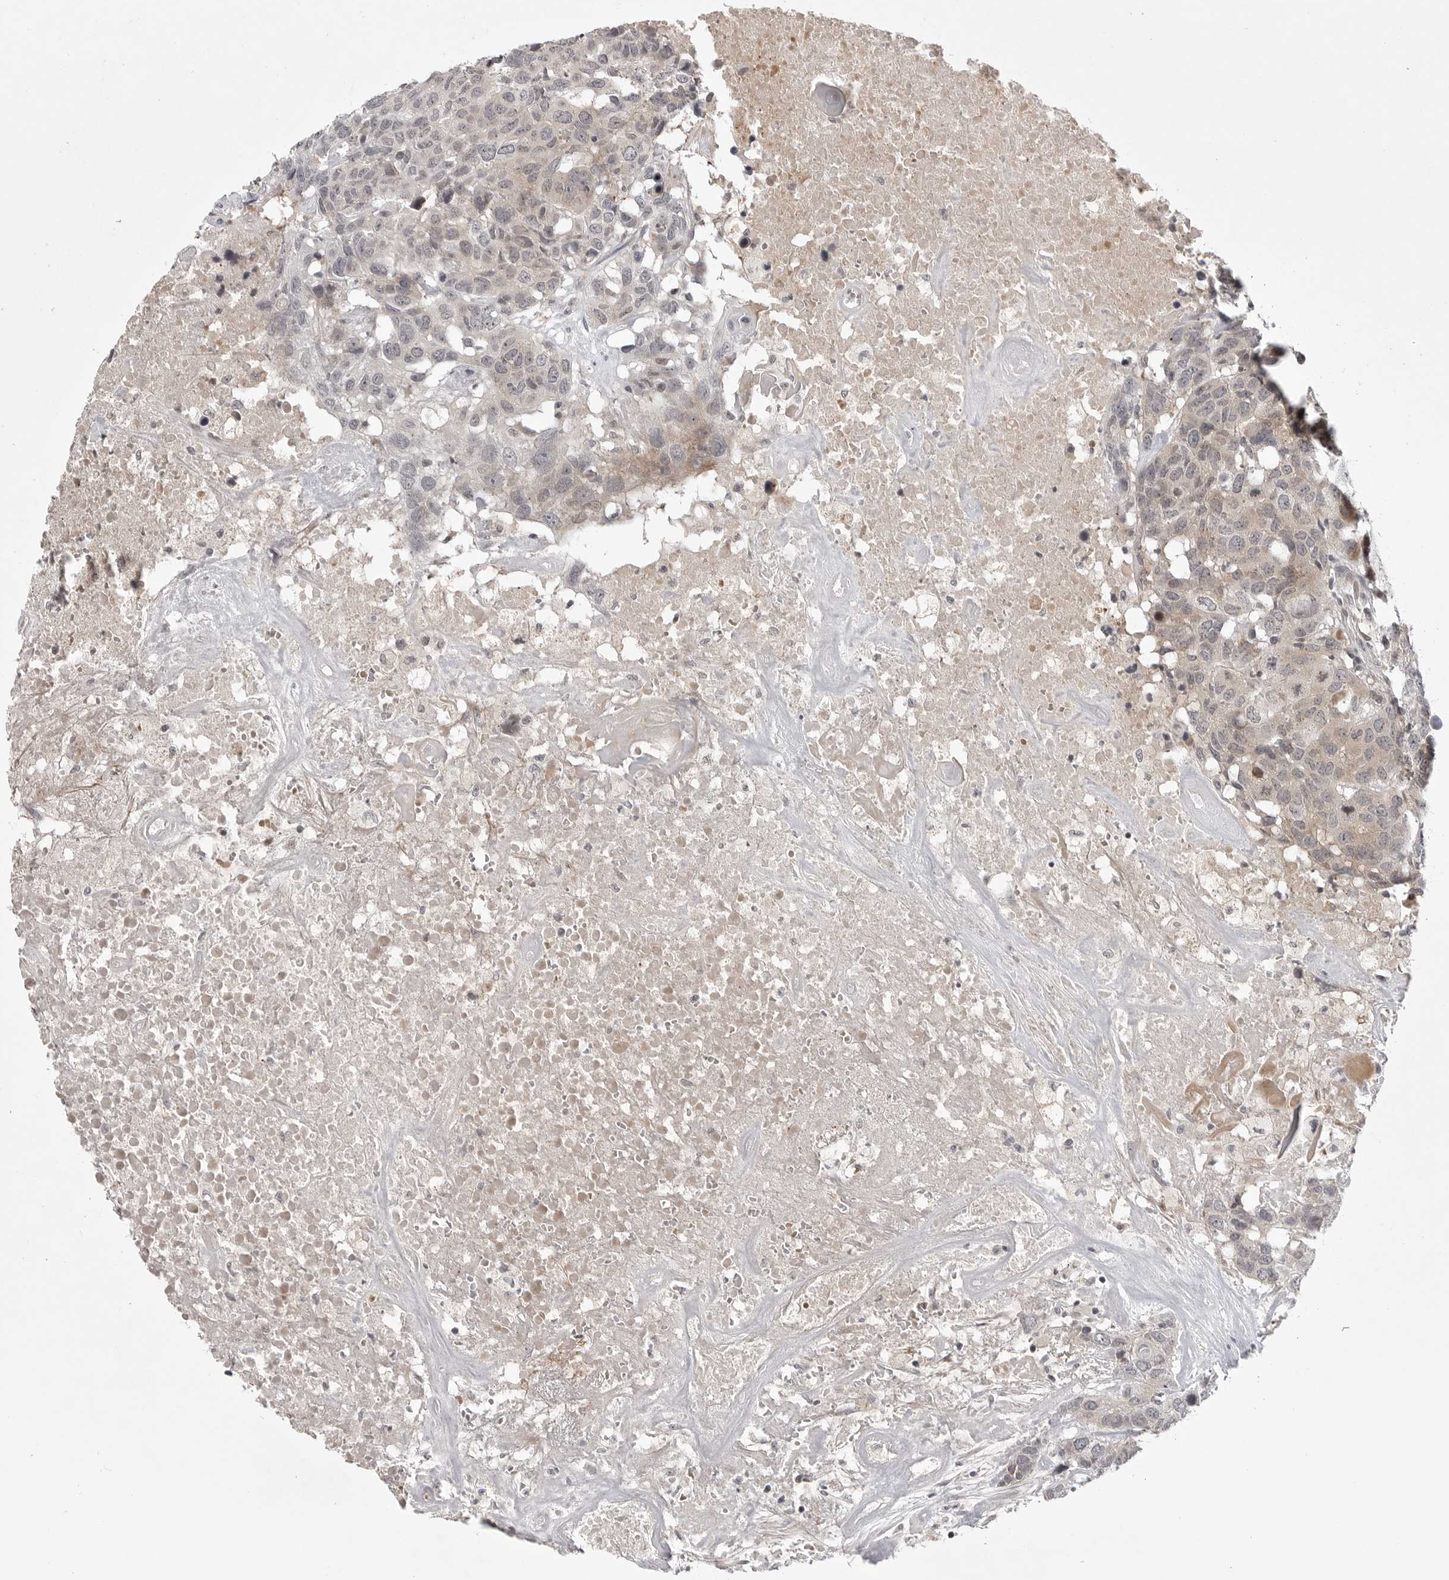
{"staining": {"intensity": "weak", "quantity": "25%-75%", "location": "nuclear"}, "tissue": "head and neck cancer", "cell_type": "Tumor cells", "image_type": "cancer", "snomed": [{"axis": "morphology", "description": "Squamous cell carcinoma, NOS"}, {"axis": "topography", "description": "Head-Neck"}], "caption": "The histopathology image reveals staining of squamous cell carcinoma (head and neck), revealing weak nuclear protein staining (brown color) within tumor cells.", "gene": "CD300LD", "patient": {"sex": "male", "age": 66}}